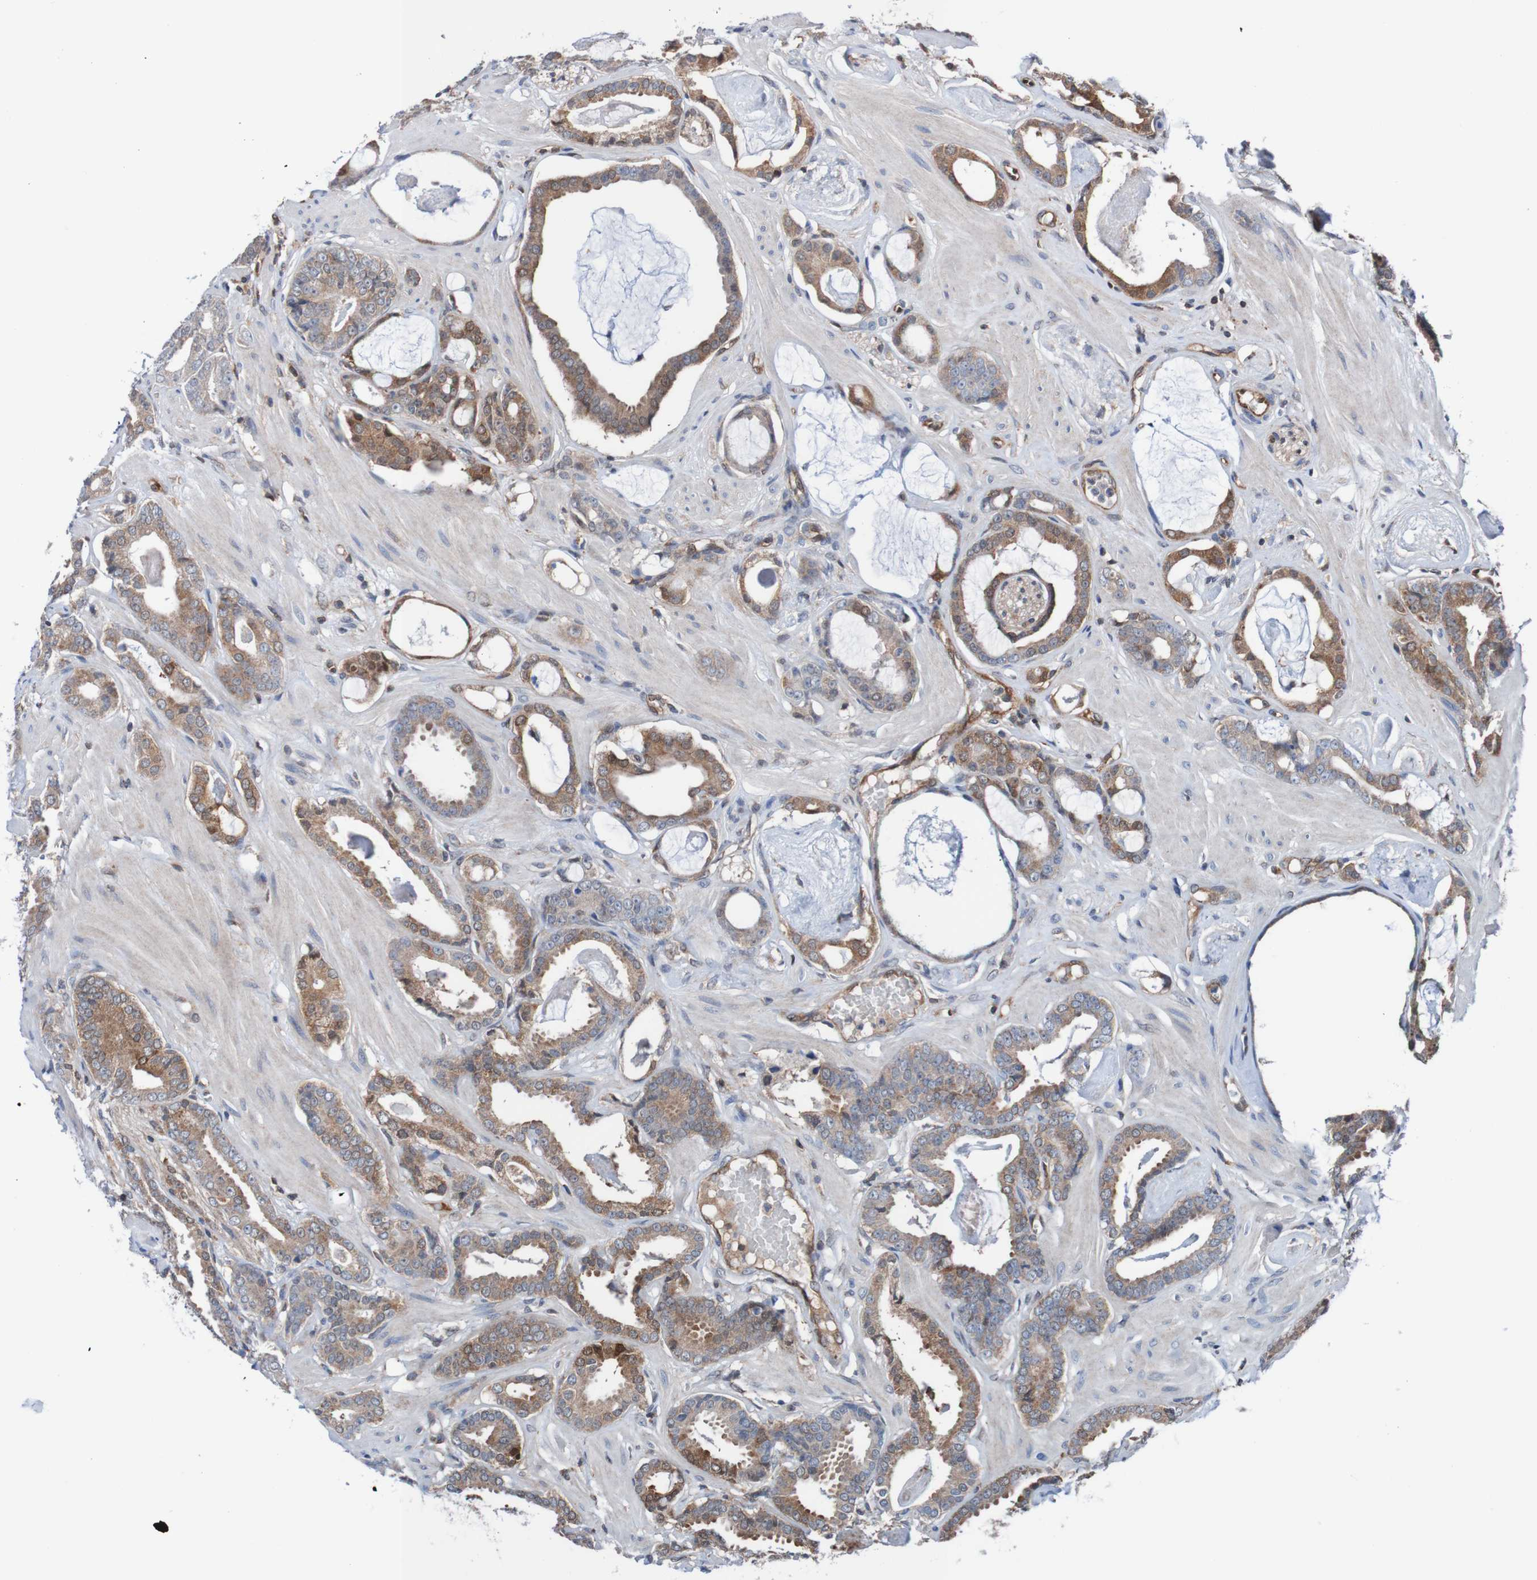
{"staining": {"intensity": "moderate", "quantity": ">75%", "location": "cytoplasmic/membranous"}, "tissue": "prostate cancer", "cell_type": "Tumor cells", "image_type": "cancer", "snomed": [{"axis": "morphology", "description": "Adenocarcinoma, Low grade"}, {"axis": "topography", "description": "Prostate"}], "caption": "Immunohistochemical staining of low-grade adenocarcinoma (prostate) exhibits medium levels of moderate cytoplasmic/membranous protein expression in approximately >75% of tumor cells. (IHC, brightfield microscopy, high magnification).", "gene": "RIGI", "patient": {"sex": "male", "age": 53}}